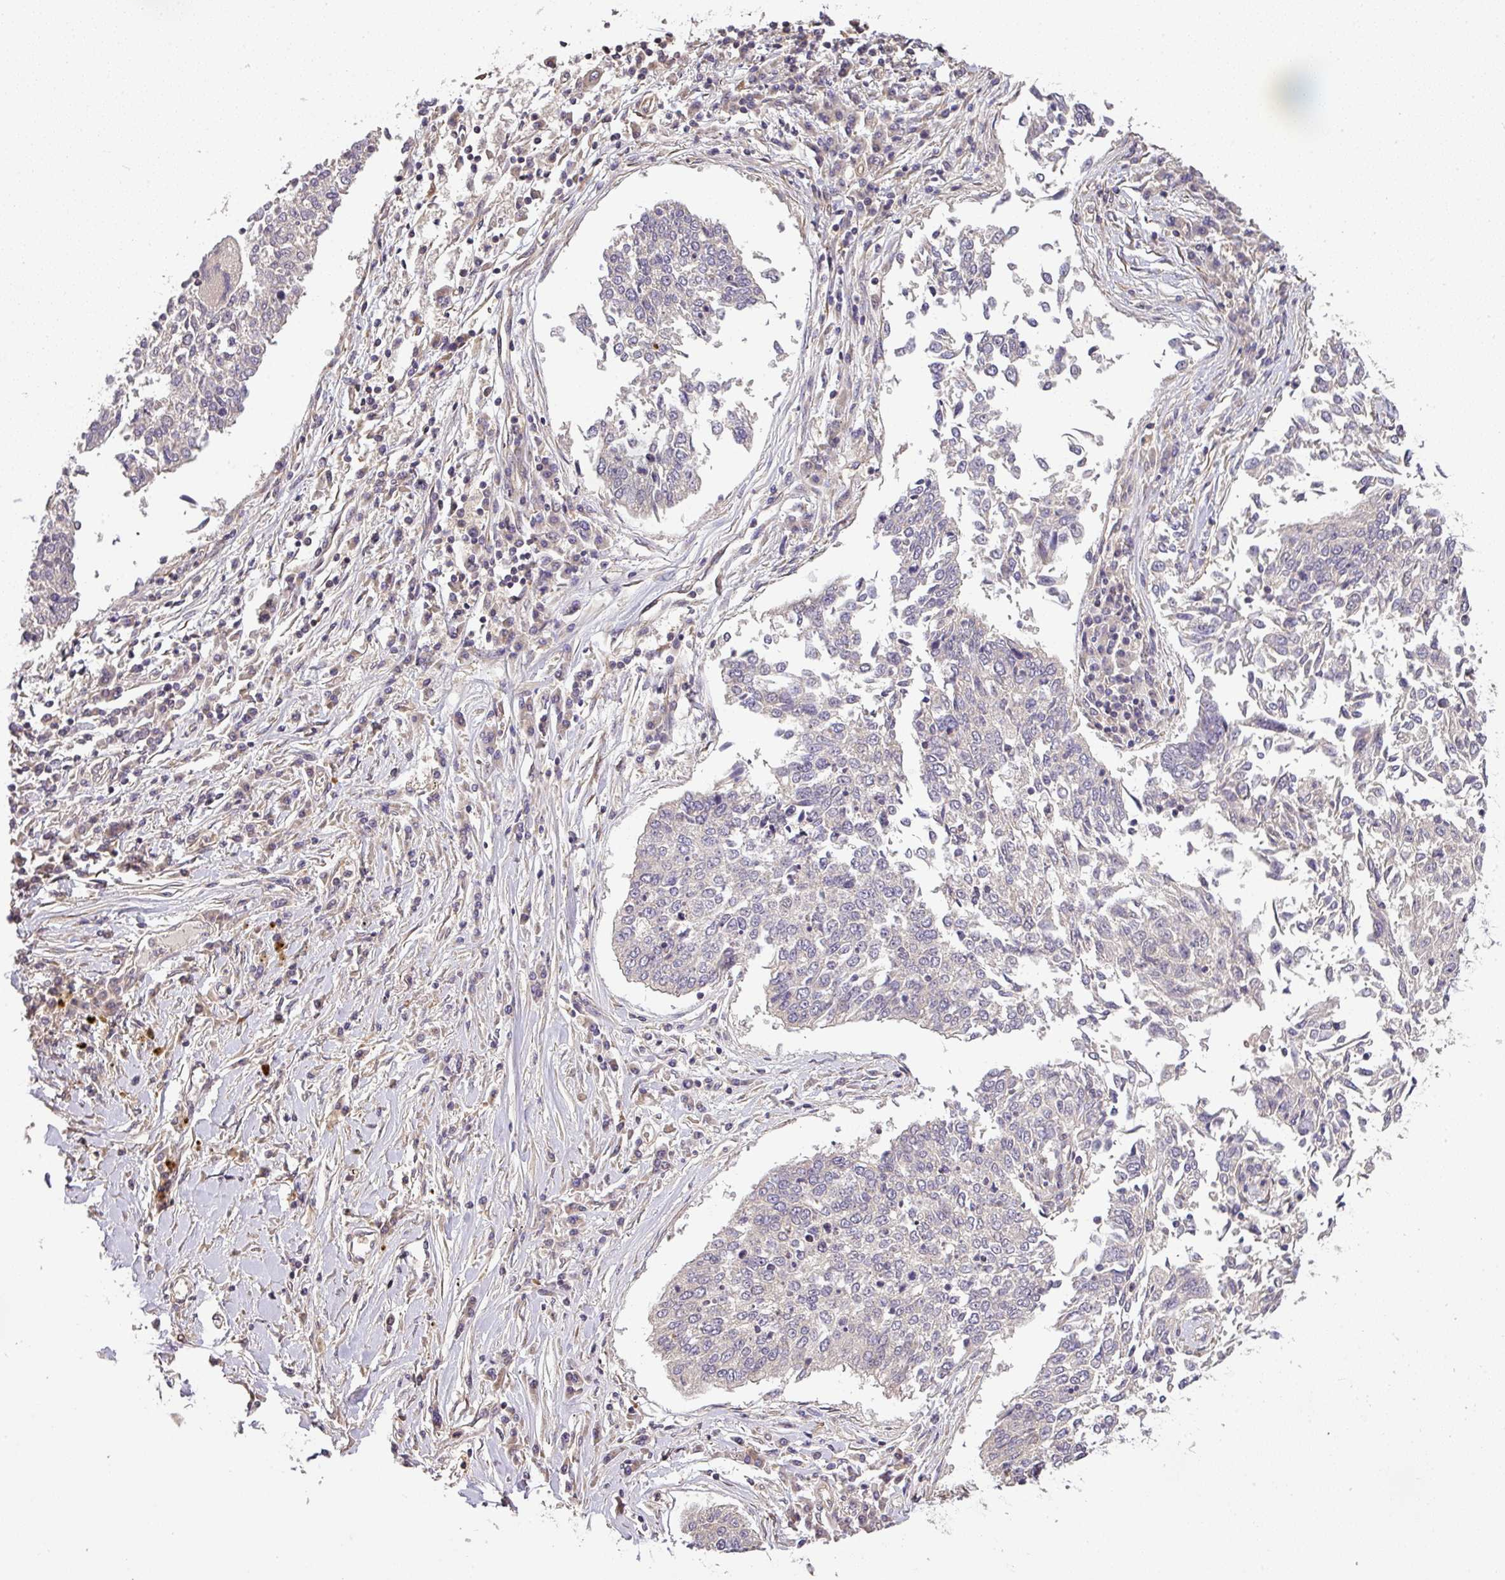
{"staining": {"intensity": "negative", "quantity": "none", "location": "none"}, "tissue": "lung cancer", "cell_type": "Tumor cells", "image_type": "cancer", "snomed": [{"axis": "morphology", "description": "Normal tissue, NOS"}, {"axis": "morphology", "description": "Squamous cell carcinoma, NOS"}, {"axis": "topography", "description": "Cartilage tissue"}, {"axis": "topography", "description": "Bronchus"}, {"axis": "topography", "description": "Lung"}, {"axis": "topography", "description": "Peripheral nerve tissue"}], "caption": "A high-resolution photomicrograph shows IHC staining of lung cancer, which exhibits no significant staining in tumor cells. (DAB (3,3'-diaminobenzidine) IHC visualized using brightfield microscopy, high magnification).", "gene": "TCL1B", "patient": {"sex": "female", "age": 49}}